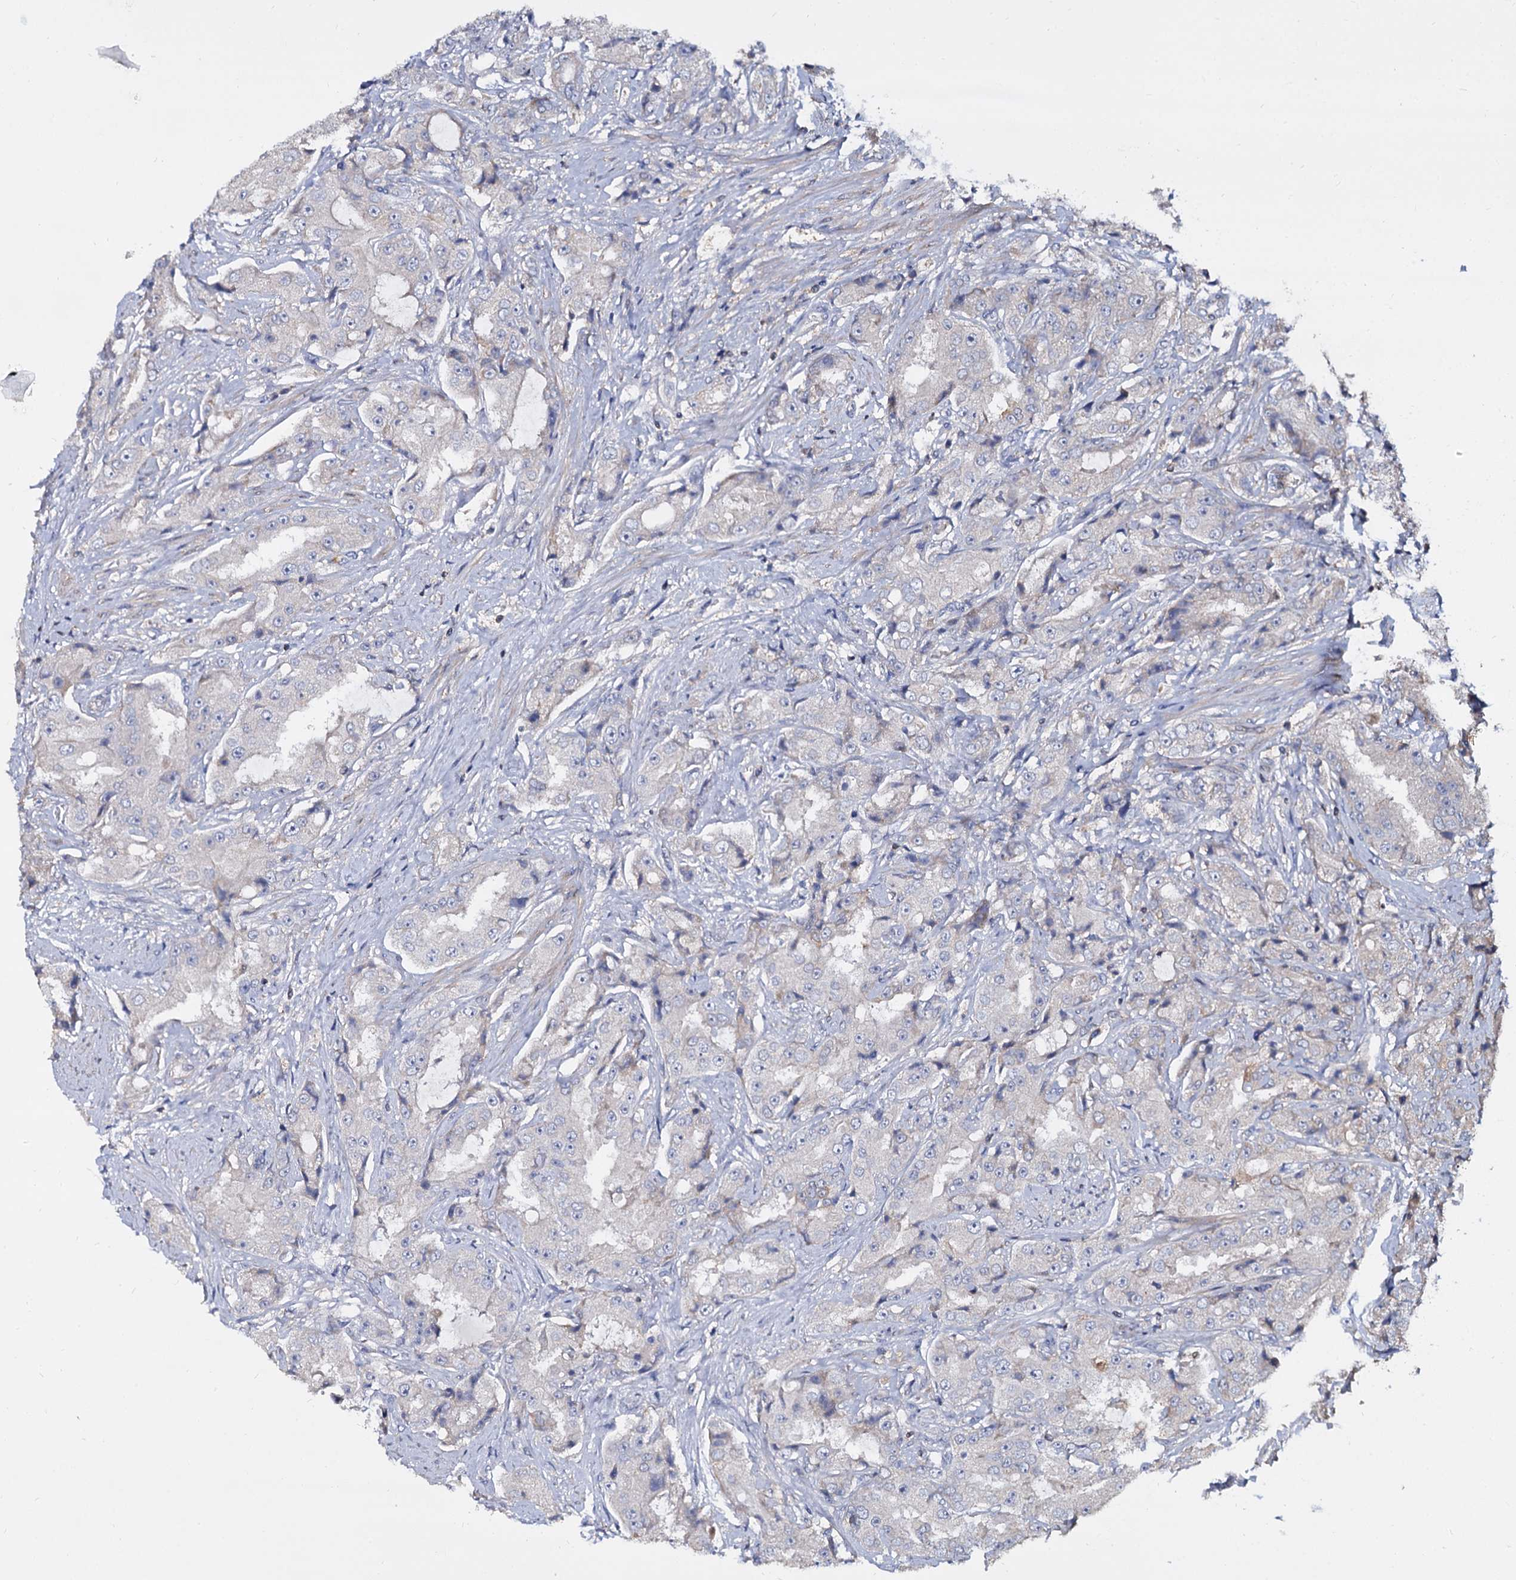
{"staining": {"intensity": "negative", "quantity": "none", "location": "none"}, "tissue": "prostate cancer", "cell_type": "Tumor cells", "image_type": "cancer", "snomed": [{"axis": "morphology", "description": "Adenocarcinoma, High grade"}, {"axis": "topography", "description": "Prostate"}], "caption": "This is an immunohistochemistry (IHC) histopathology image of human prostate cancer. There is no positivity in tumor cells.", "gene": "ANKRD13A", "patient": {"sex": "male", "age": 73}}